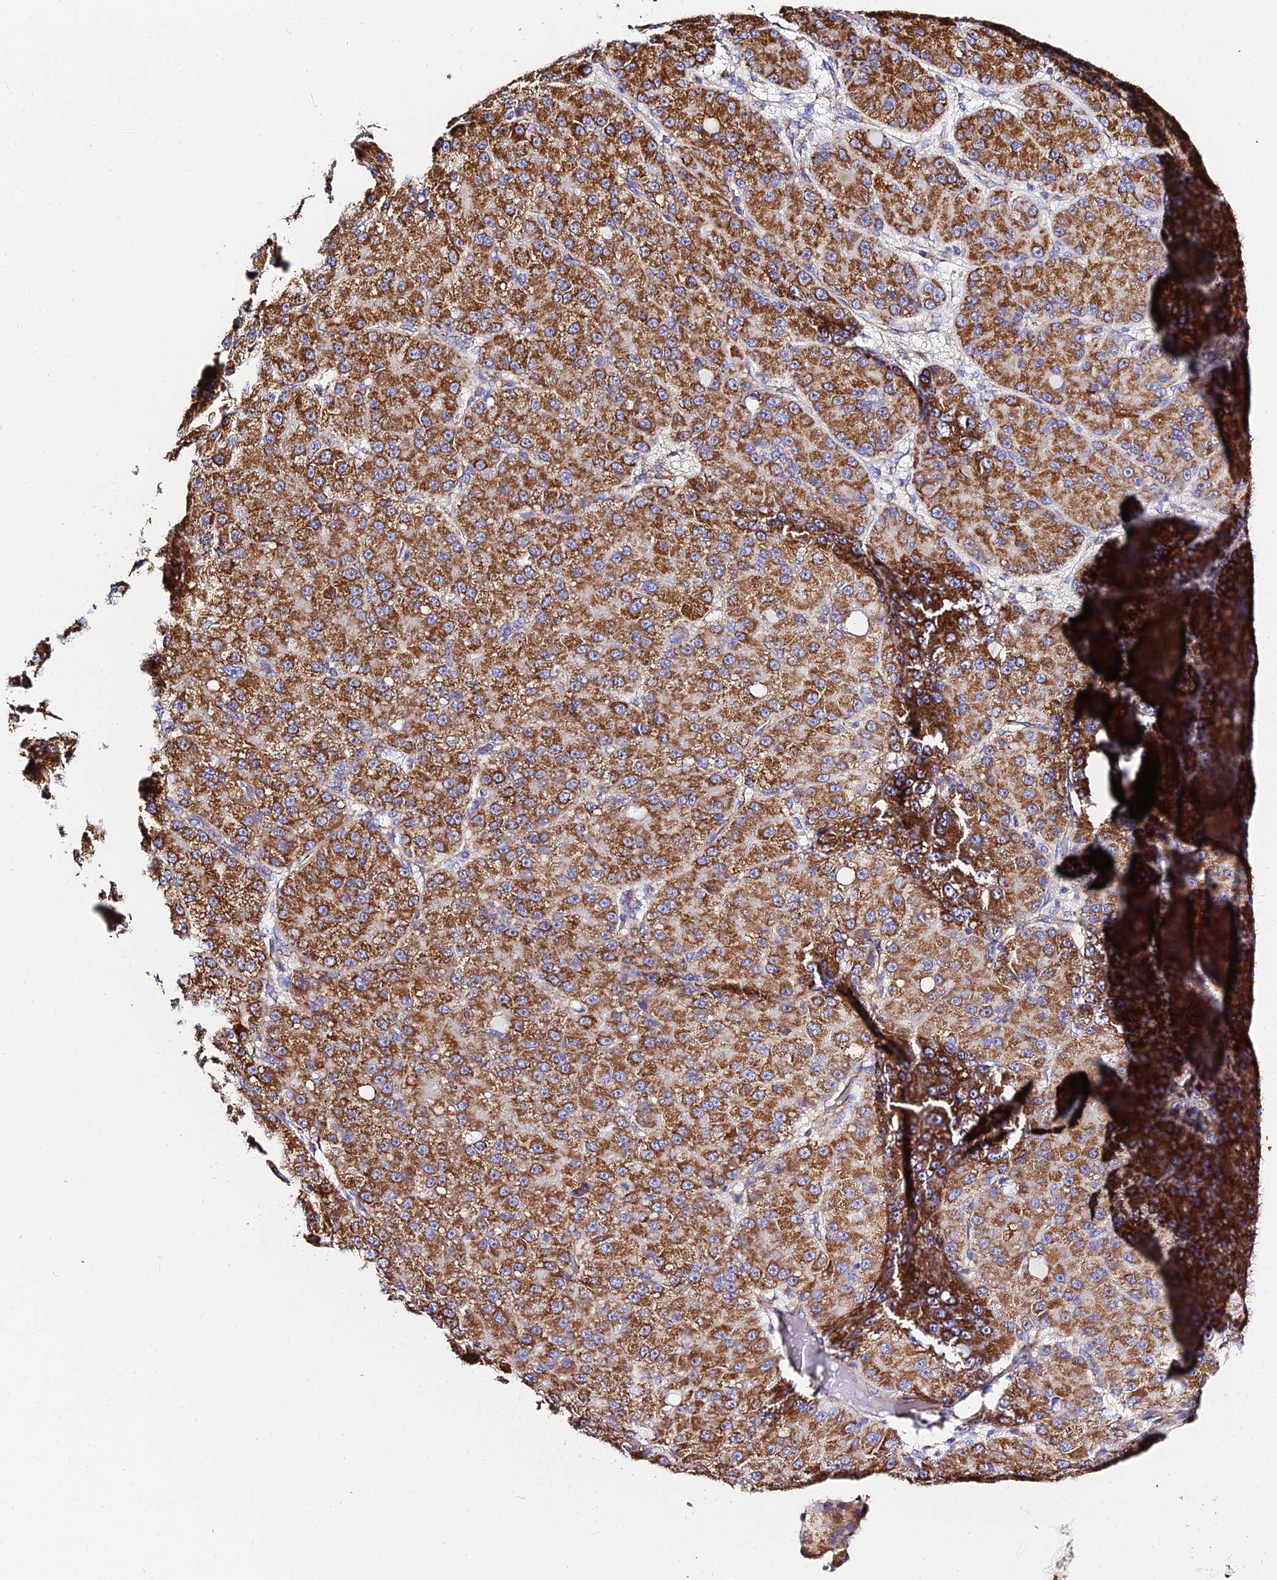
{"staining": {"intensity": "strong", "quantity": ">75%", "location": "cytoplasmic/membranous"}, "tissue": "liver cancer", "cell_type": "Tumor cells", "image_type": "cancer", "snomed": [{"axis": "morphology", "description": "Carcinoma, Hepatocellular, NOS"}, {"axis": "topography", "description": "Liver"}], "caption": "Immunohistochemistry image of hepatocellular carcinoma (liver) stained for a protein (brown), which displays high levels of strong cytoplasmic/membranous positivity in about >75% of tumor cells.", "gene": "ZNF573", "patient": {"sex": "male", "age": 67}}